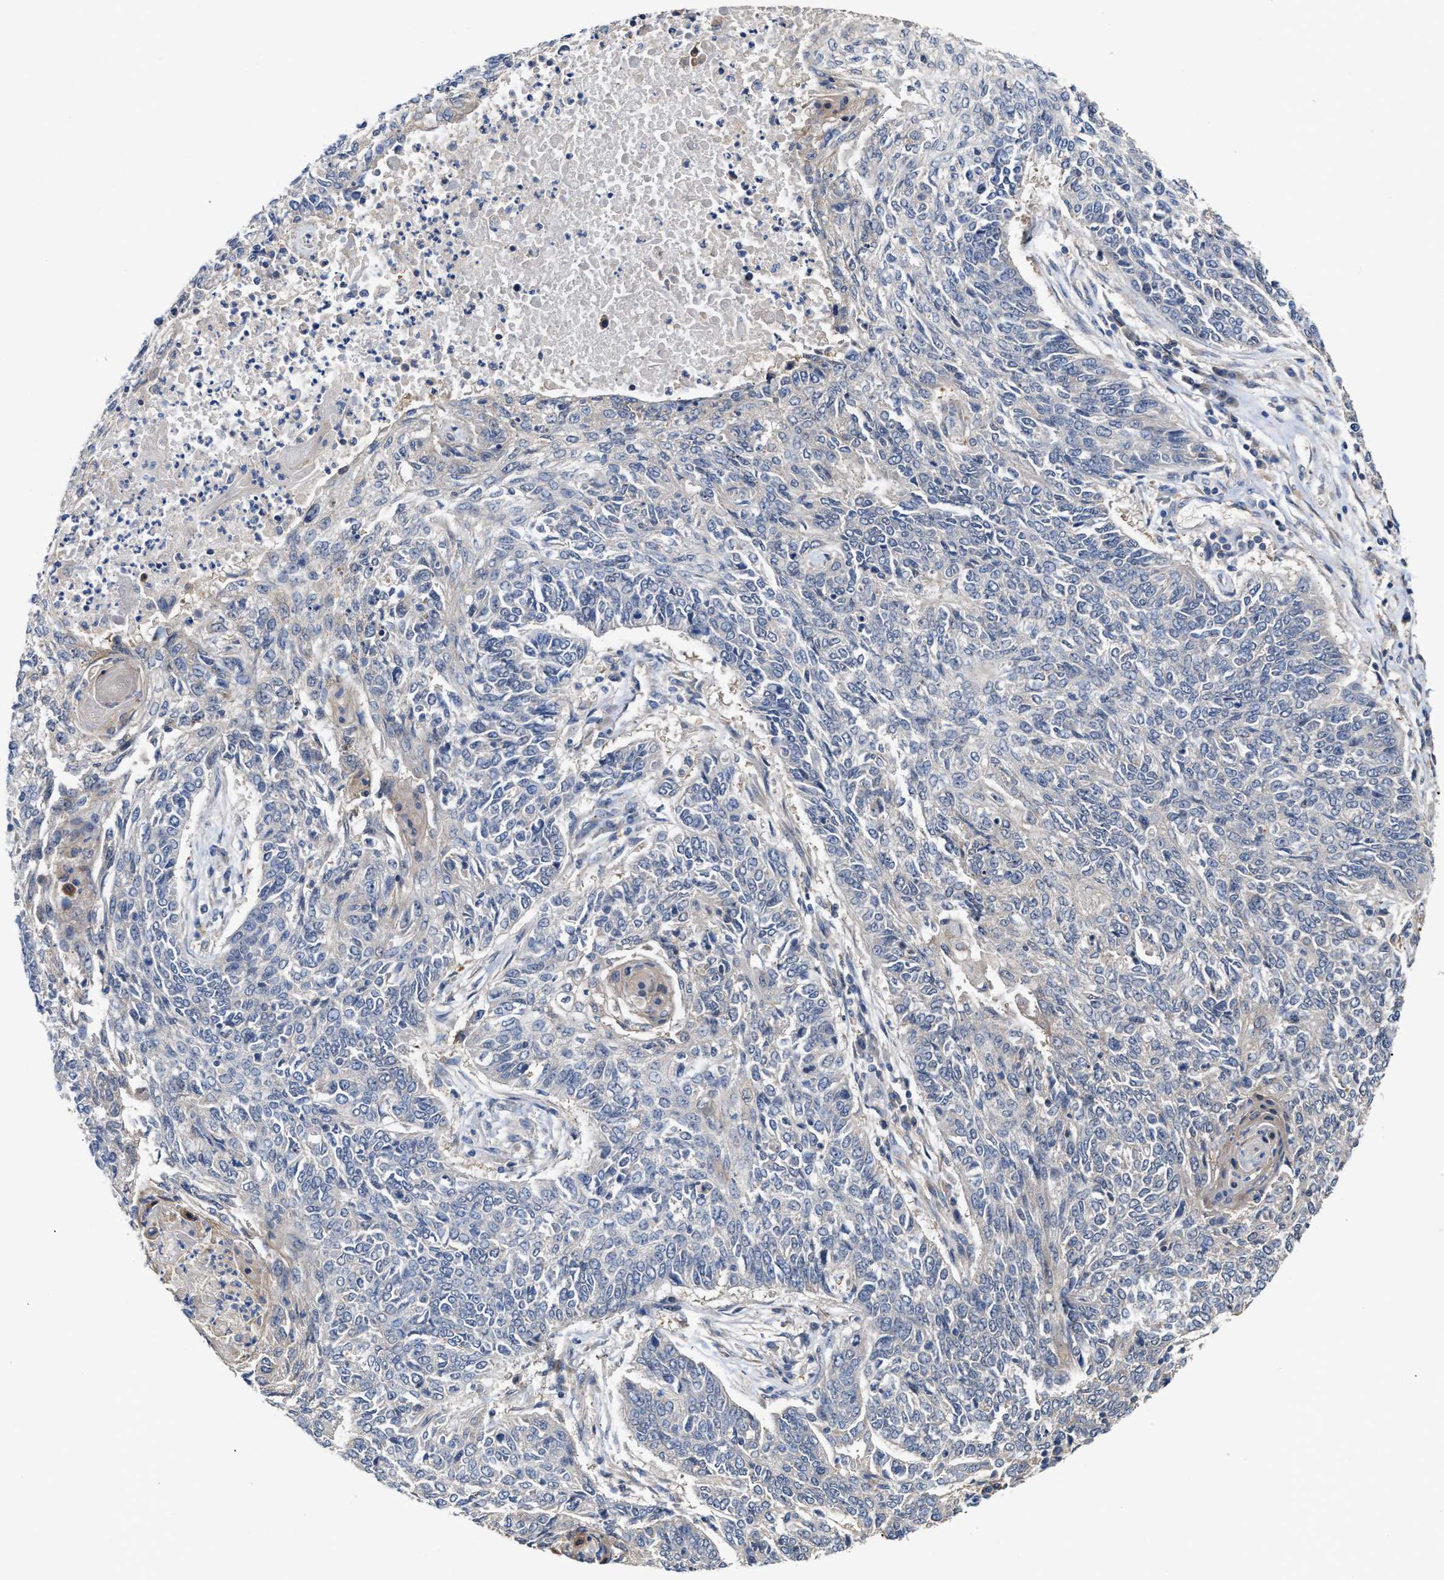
{"staining": {"intensity": "negative", "quantity": "none", "location": "none"}, "tissue": "lung cancer", "cell_type": "Tumor cells", "image_type": "cancer", "snomed": [{"axis": "morphology", "description": "Normal tissue, NOS"}, {"axis": "morphology", "description": "Squamous cell carcinoma, NOS"}, {"axis": "topography", "description": "Cartilage tissue"}, {"axis": "topography", "description": "Bronchus"}, {"axis": "topography", "description": "Lung"}], "caption": "An image of human lung cancer is negative for staining in tumor cells.", "gene": "BBLN", "patient": {"sex": "female", "age": 49}}